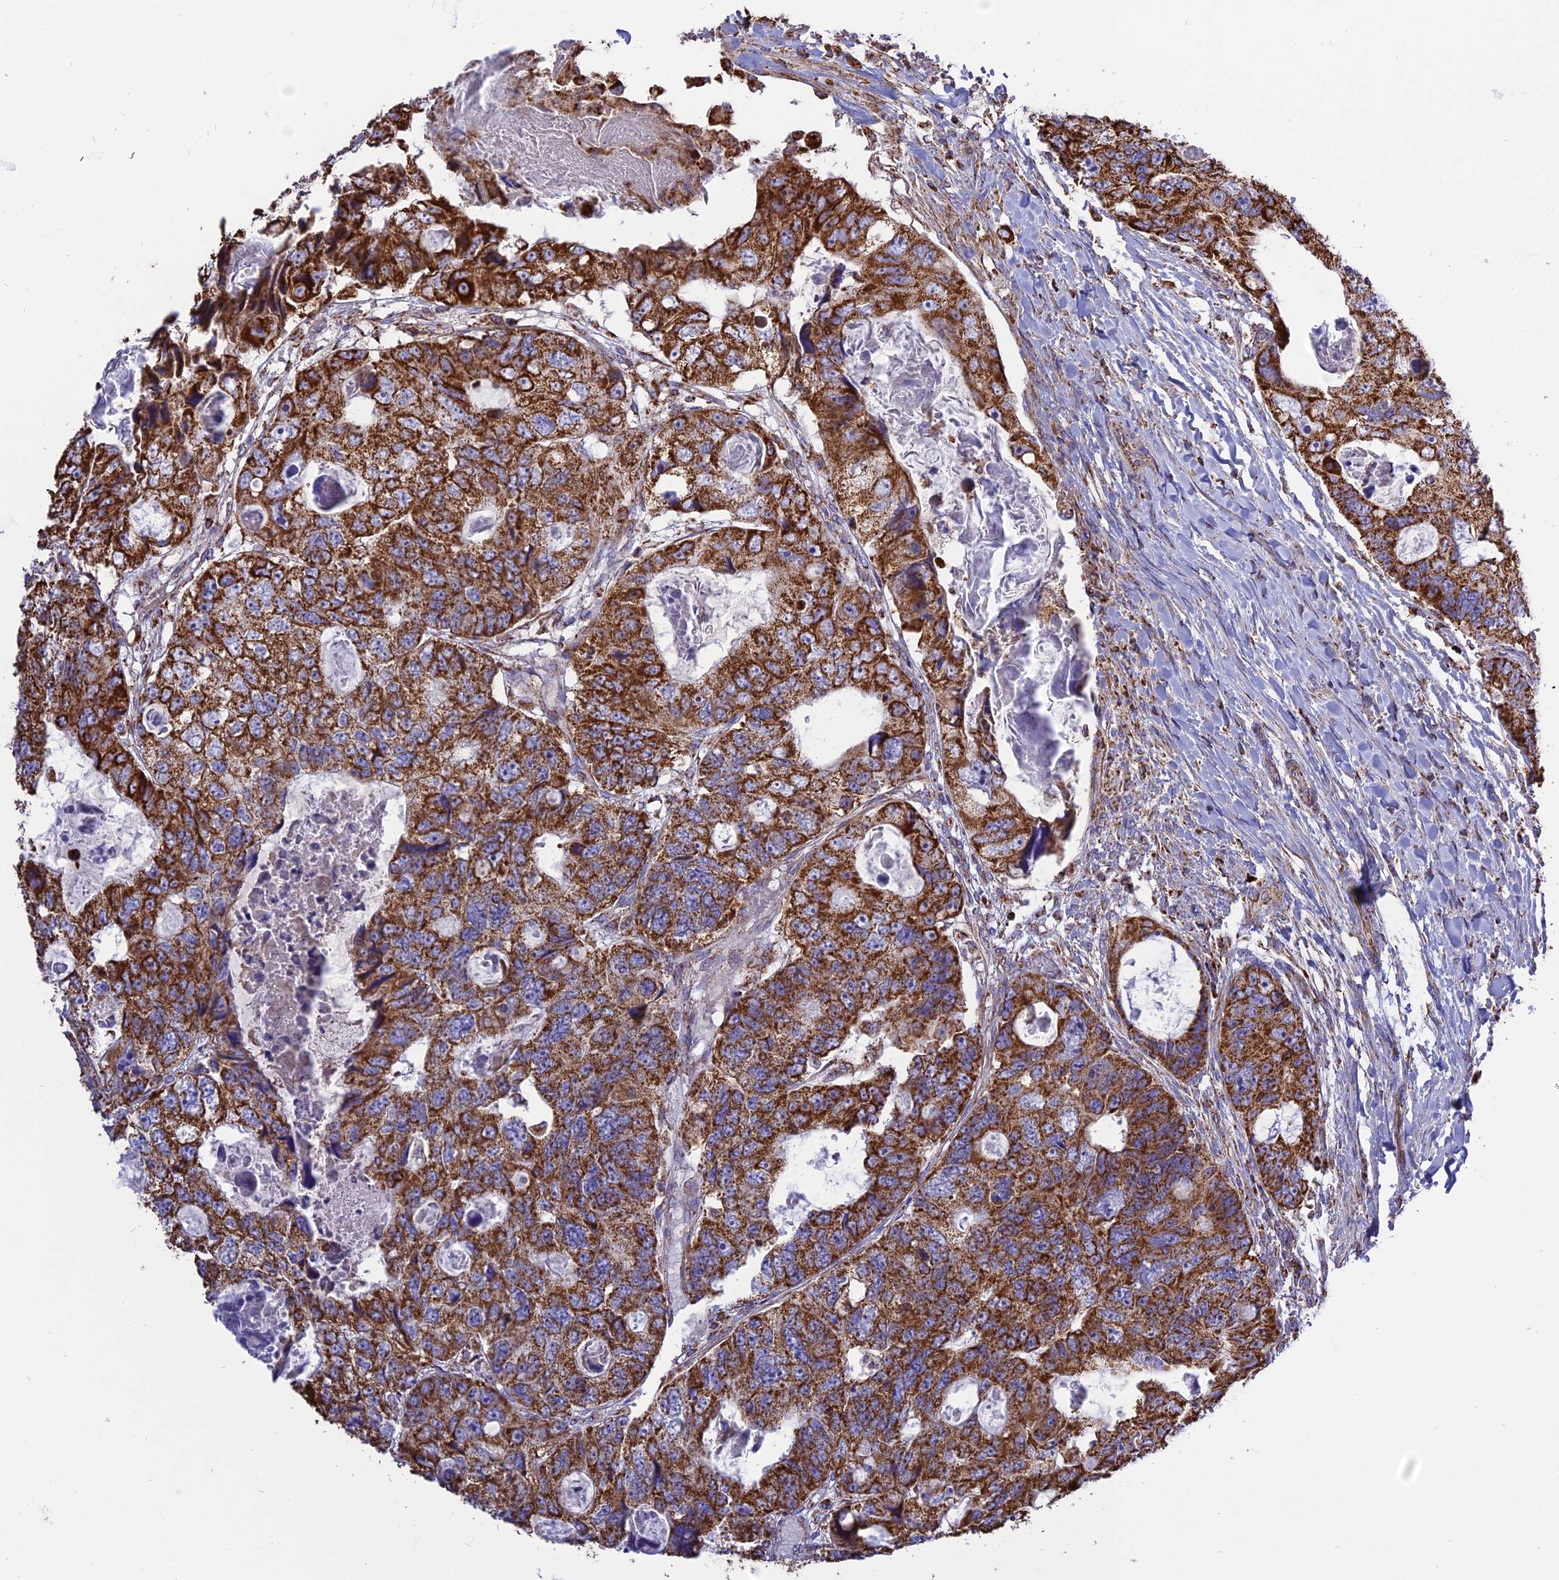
{"staining": {"intensity": "strong", "quantity": ">75%", "location": "cytoplasmic/membranous"}, "tissue": "colorectal cancer", "cell_type": "Tumor cells", "image_type": "cancer", "snomed": [{"axis": "morphology", "description": "Adenocarcinoma, NOS"}, {"axis": "topography", "description": "Rectum"}], "caption": "A brown stain labels strong cytoplasmic/membranous positivity of a protein in colorectal cancer tumor cells.", "gene": "TTC4", "patient": {"sex": "male", "age": 59}}